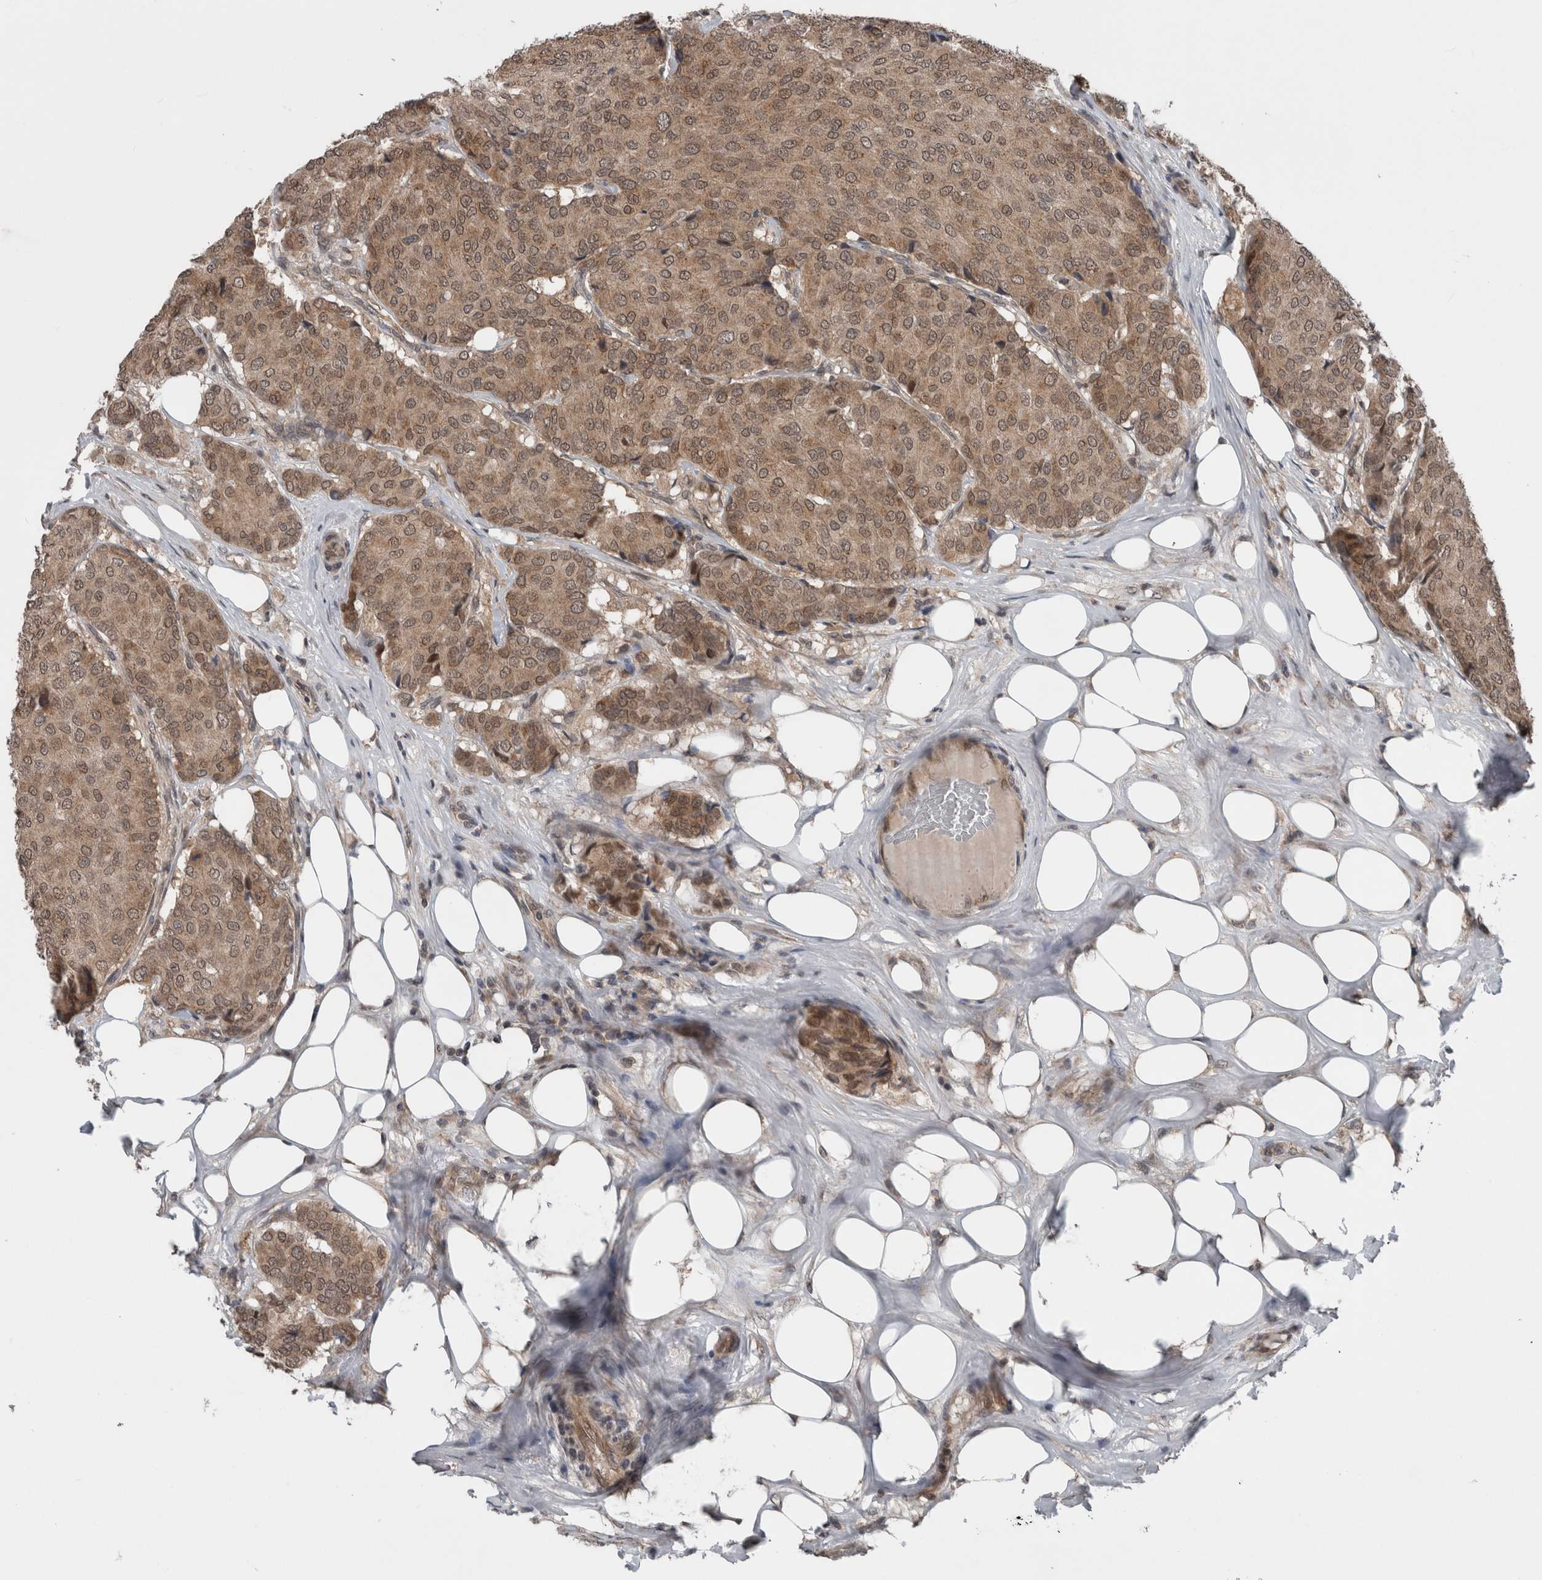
{"staining": {"intensity": "moderate", "quantity": ">75%", "location": "cytoplasmic/membranous,nuclear"}, "tissue": "breast cancer", "cell_type": "Tumor cells", "image_type": "cancer", "snomed": [{"axis": "morphology", "description": "Duct carcinoma"}, {"axis": "topography", "description": "Breast"}], "caption": "Breast cancer (invasive ductal carcinoma) stained with DAB IHC exhibits medium levels of moderate cytoplasmic/membranous and nuclear expression in approximately >75% of tumor cells.", "gene": "ENY2", "patient": {"sex": "female", "age": 75}}